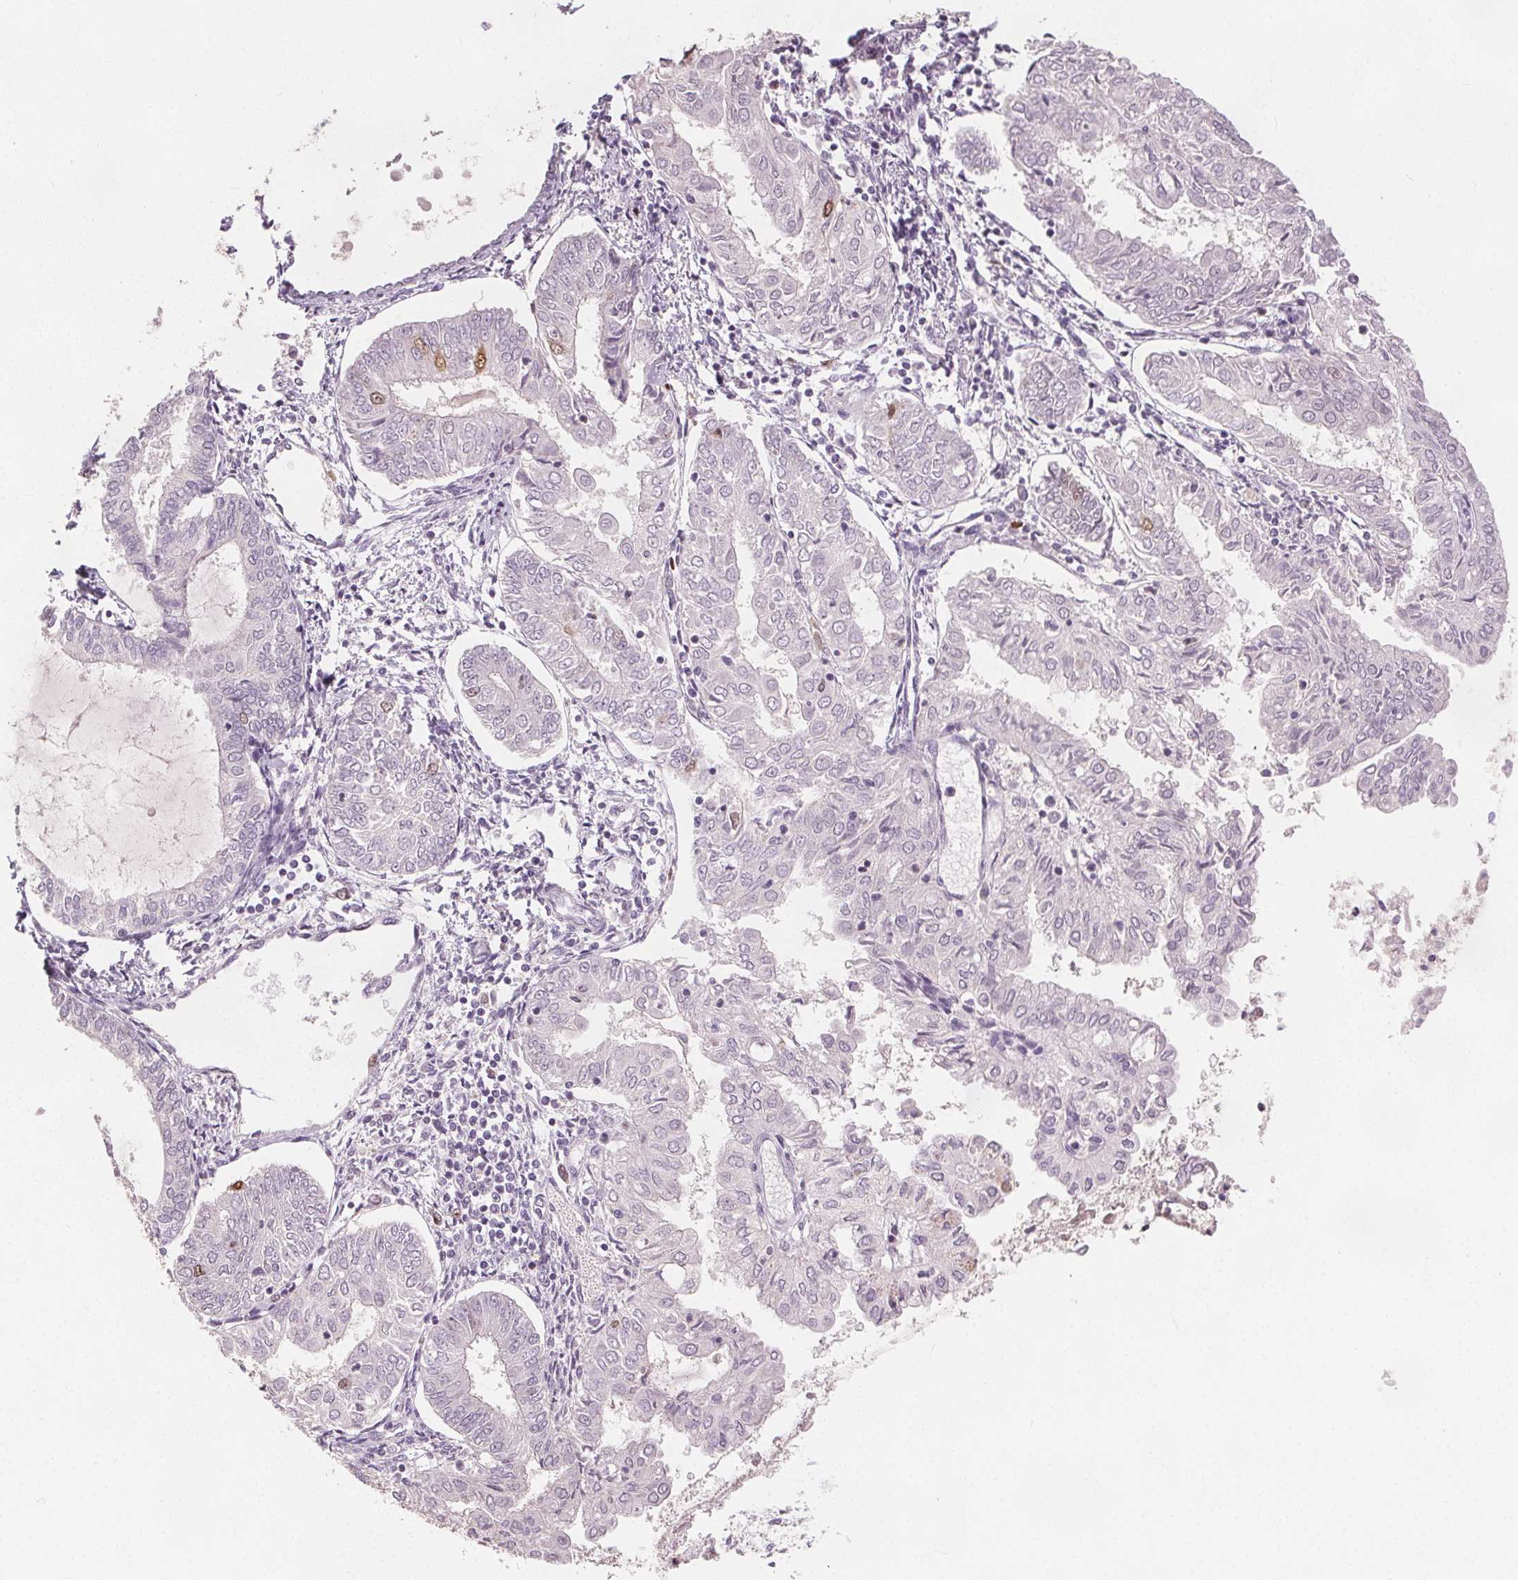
{"staining": {"intensity": "moderate", "quantity": "<25%", "location": "nuclear"}, "tissue": "endometrial cancer", "cell_type": "Tumor cells", "image_type": "cancer", "snomed": [{"axis": "morphology", "description": "Adenocarcinoma, NOS"}, {"axis": "topography", "description": "Endometrium"}], "caption": "This histopathology image reveals immunohistochemistry (IHC) staining of endometrial cancer, with low moderate nuclear expression in about <25% of tumor cells.", "gene": "ANLN", "patient": {"sex": "female", "age": 68}}